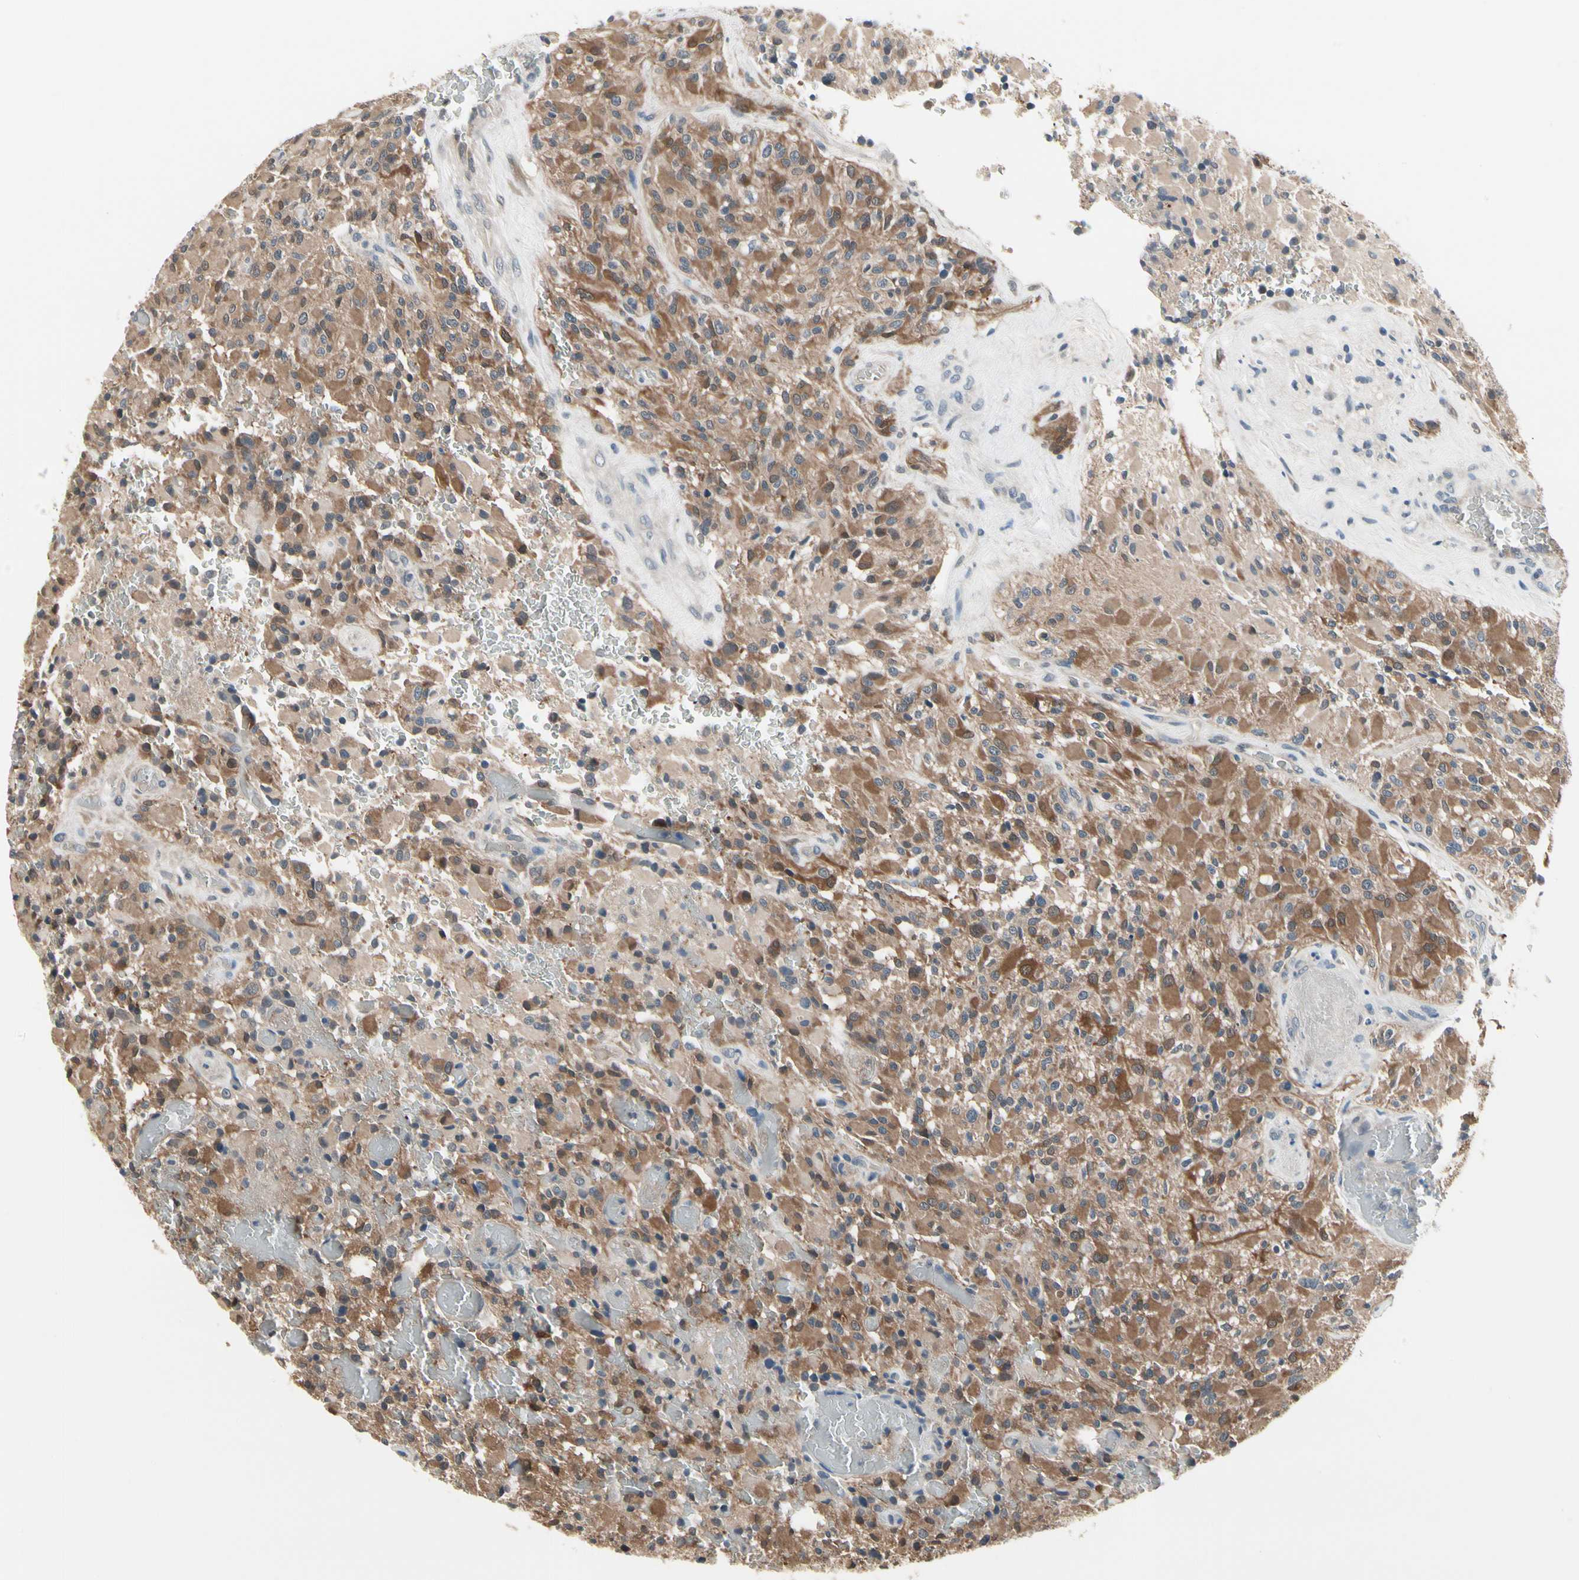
{"staining": {"intensity": "moderate", "quantity": ">75%", "location": "cytoplasmic/membranous"}, "tissue": "glioma", "cell_type": "Tumor cells", "image_type": "cancer", "snomed": [{"axis": "morphology", "description": "Glioma, malignant, High grade"}, {"axis": "topography", "description": "Brain"}], "caption": "Glioma was stained to show a protein in brown. There is medium levels of moderate cytoplasmic/membranous staining in about >75% of tumor cells. (DAB (3,3'-diaminobenzidine) IHC, brown staining for protein, blue staining for nuclei).", "gene": "PRDX6", "patient": {"sex": "male", "age": 71}}